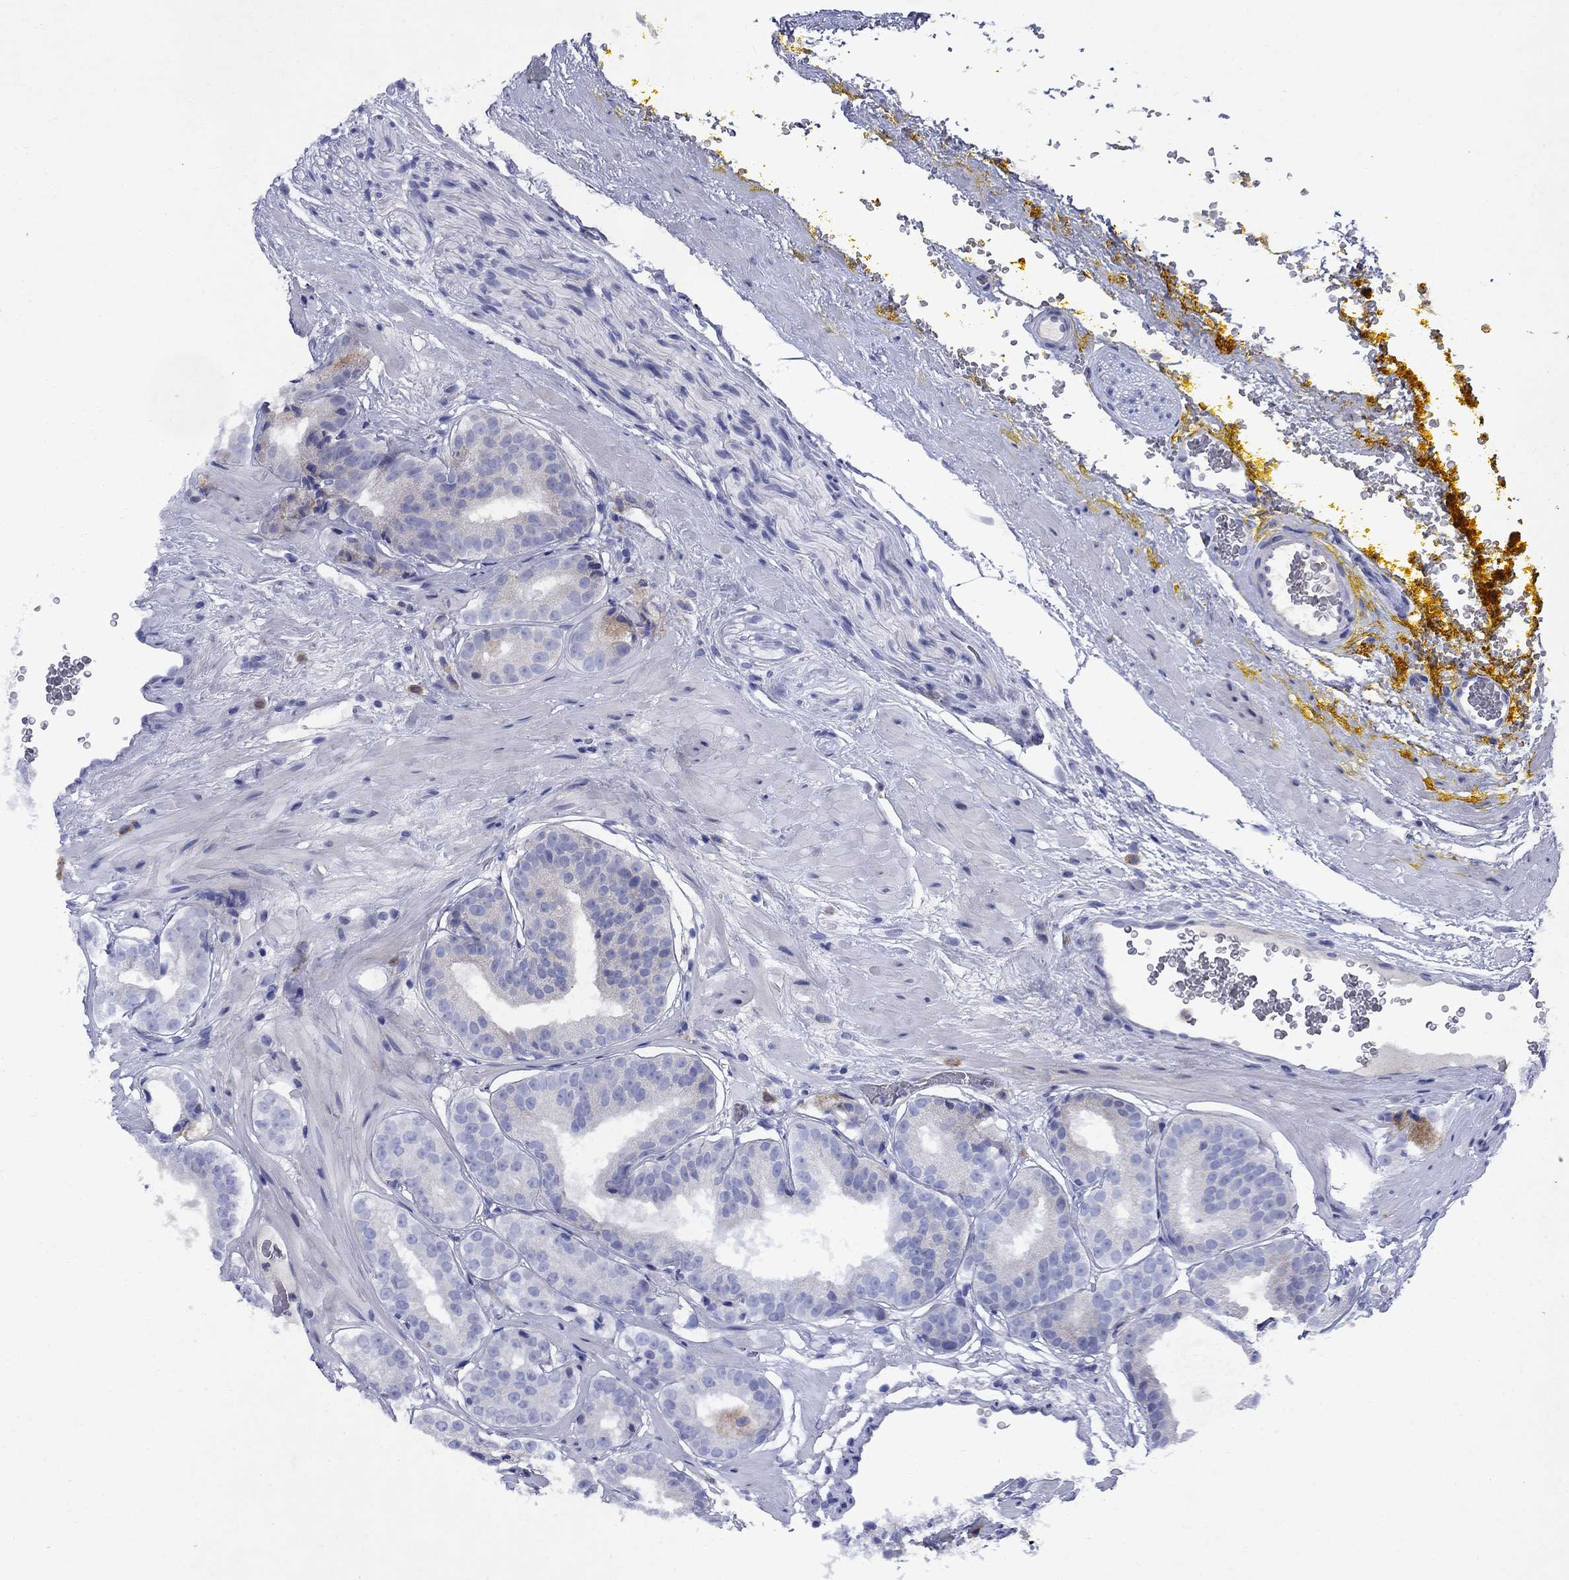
{"staining": {"intensity": "negative", "quantity": "none", "location": "none"}, "tissue": "prostate cancer", "cell_type": "Tumor cells", "image_type": "cancer", "snomed": [{"axis": "morphology", "description": "Adenocarcinoma, Low grade"}, {"axis": "topography", "description": "Prostate"}], "caption": "DAB (3,3'-diaminobenzidine) immunohistochemical staining of human adenocarcinoma (low-grade) (prostate) exhibits no significant positivity in tumor cells.", "gene": "STAB2", "patient": {"sex": "male", "age": 60}}